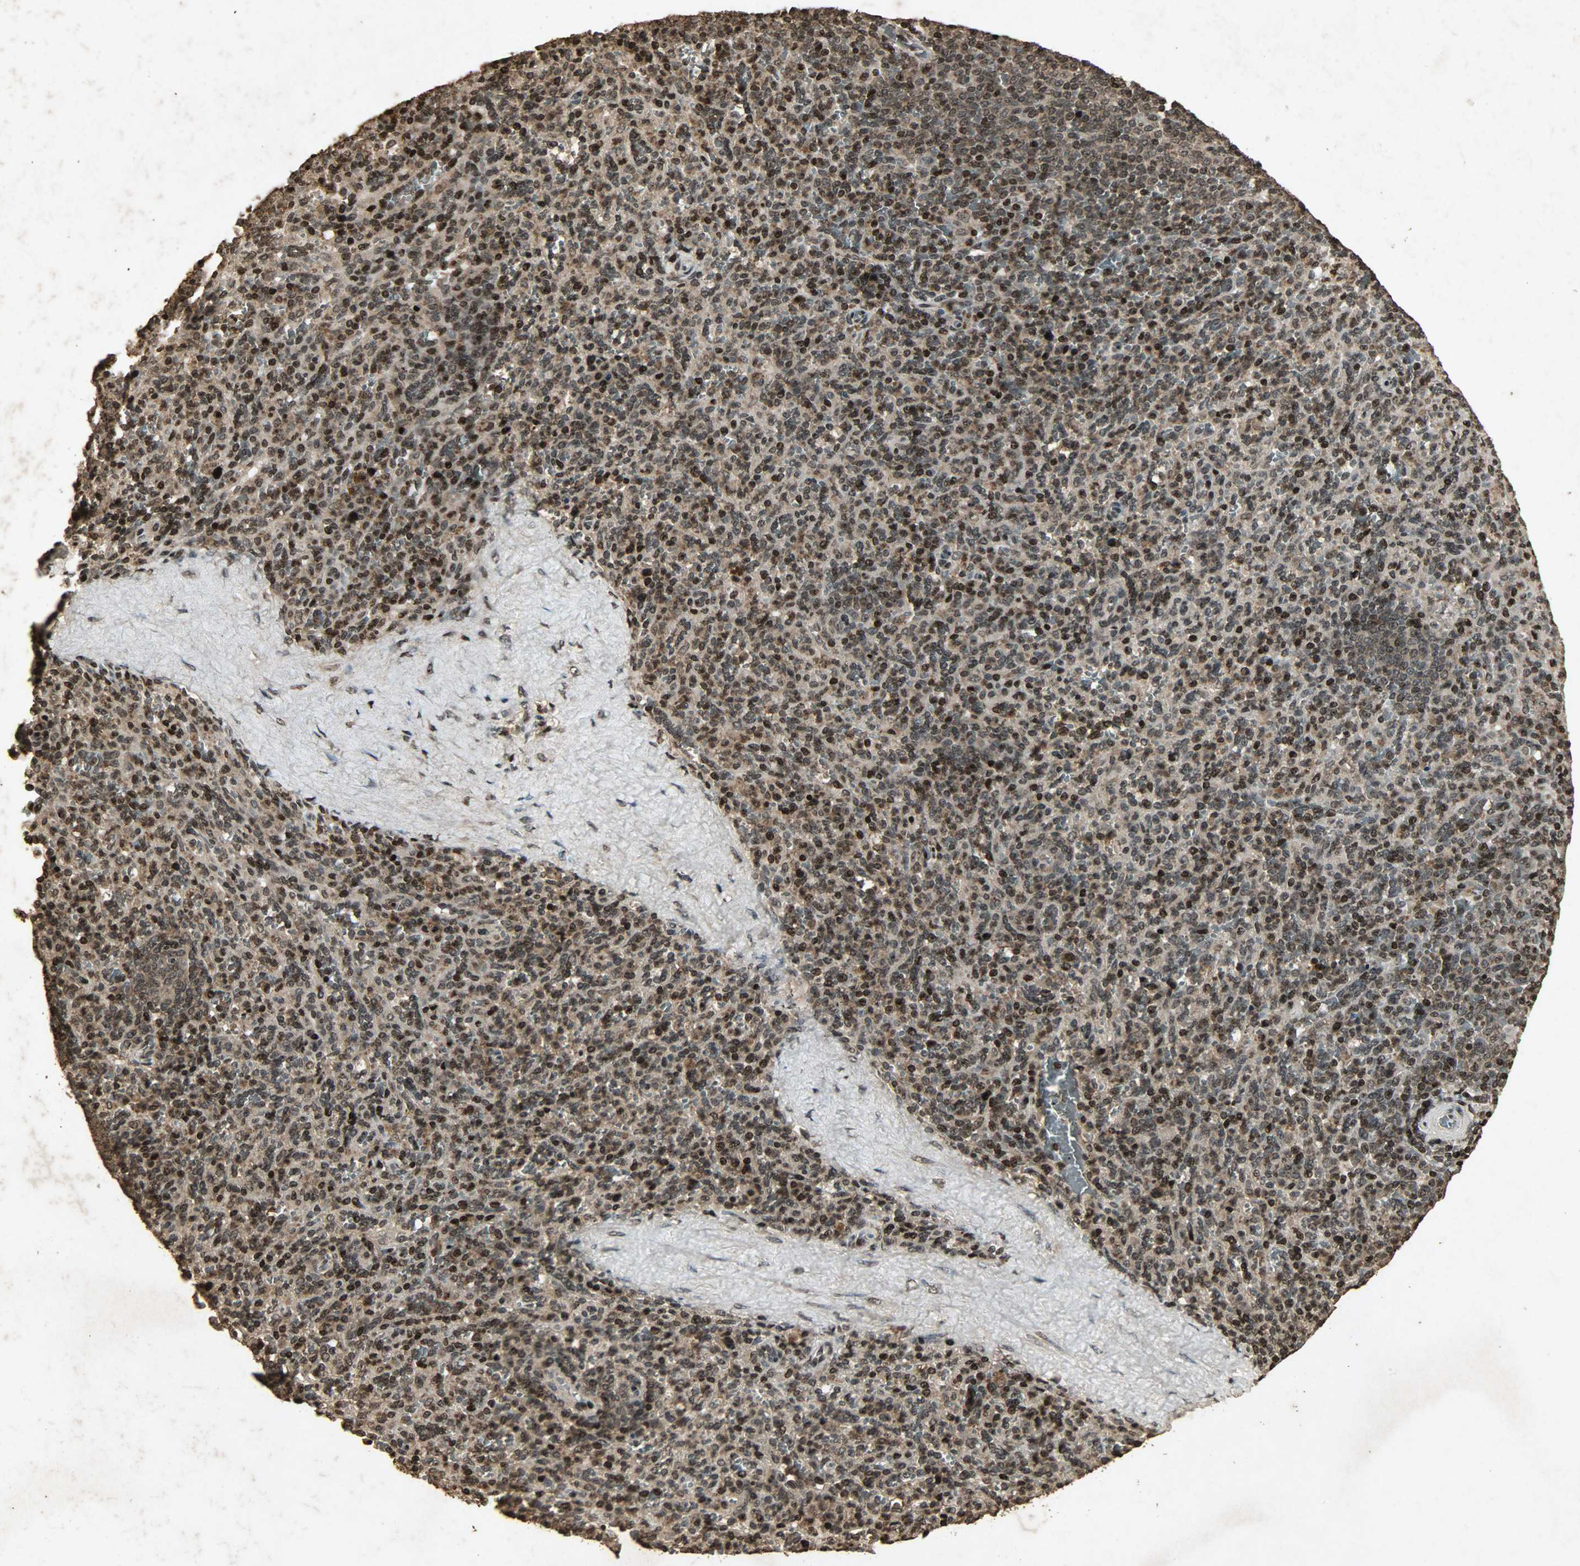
{"staining": {"intensity": "strong", "quantity": ">75%", "location": "cytoplasmic/membranous,nuclear"}, "tissue": "spleen", "cell_type": "Cells in red pulp", "image_type": "normal", "snomed": [{"axis": "morphology", "description": "Normal tissue, NOS"}, {"axis": "topography", "description": "Spleen"}], "caption": "IHC of benign spleen demonstrates high levels of strong cytoplasmic/membranous,nuclear expression in about >75% of cells in red pulp.", "gene": "PPP3R1", "patient": {"sex": "male", "age": 36}}